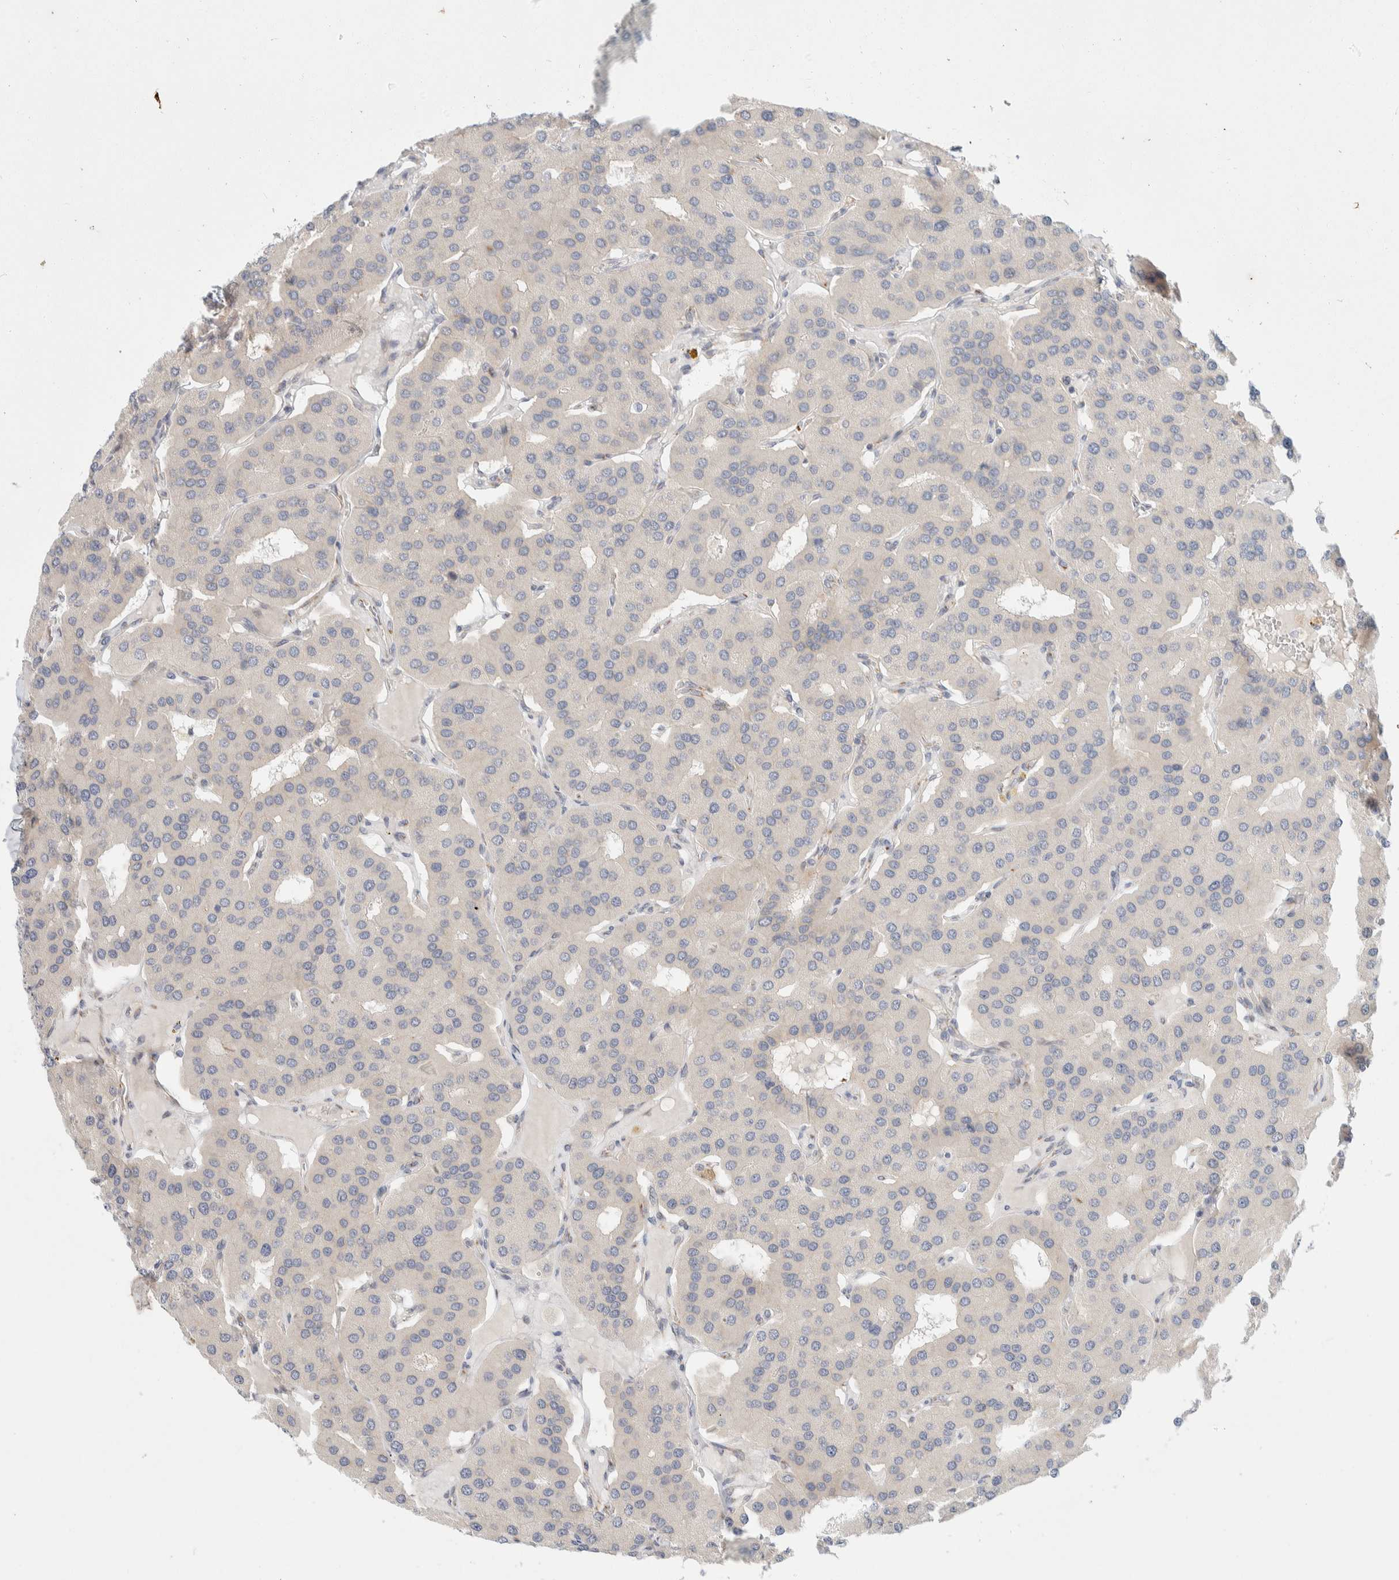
{"staining": {"intensity": "weak", "quantity": "25%-75%", "location": "cytoplasmic/membranous"}, "tissue": "parathyroid gland", "cell_type": "Glandular cells", "image_type": "normal", "snomed": [{"axis": "morphology", "description": "Normal tissue, NOS"}, {"axis": "morphology", "description": "Adenoma, NOS"}, {"axis": "topography", "description": "Parathyroid gland"}], "caption": "Human parathyroid gland stained with a protein marker exhibits weak staining in glandular cells.", "gene": "TMEM184B", "patient": {"sex": "female", "age": 86}}